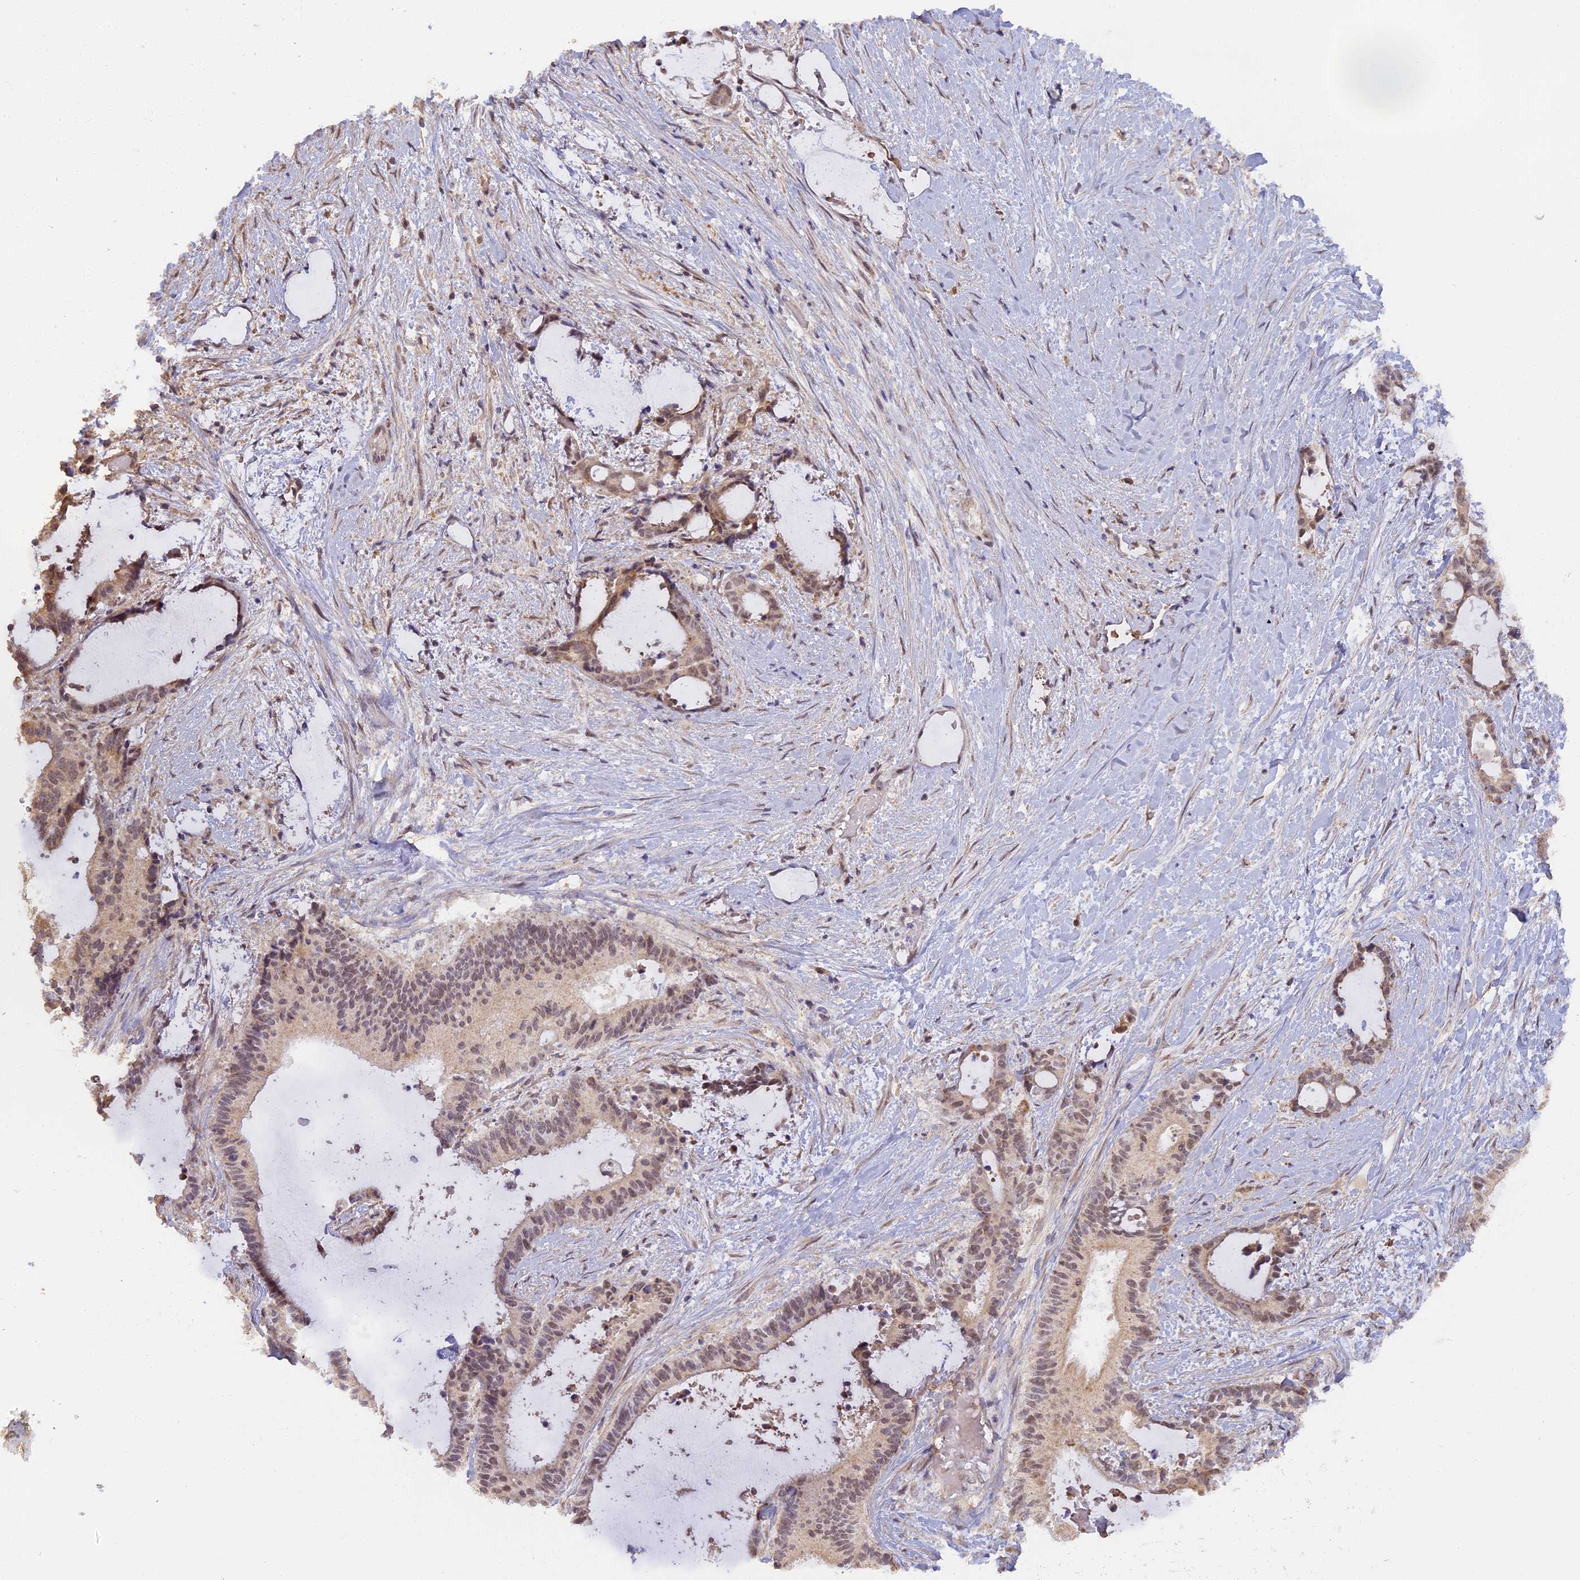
{"staining": {"intensity": "negative", "quantity": "none", "location": "none"}, "tissue": "liver cancer", "cell_type": "Tumor cells", "image_type": "cancer", "snomed": [{"axis": "morphology", "description": "Normal tissue, NOS"}, {"axis": "morphology", "description": "Cholangiocarcinoma"}, {"axis": "topography", "description": "Liver"}, {"axis": "topography", "description": "Peripheral nerve tissue"}], "caption": "Cholangiocarcinoma (liver) stained for a protein using immunohistochemistry reveals no positivity tumor cells.", "gene": "MYBL2", "patient": {"sex": "female", "age": 73}}